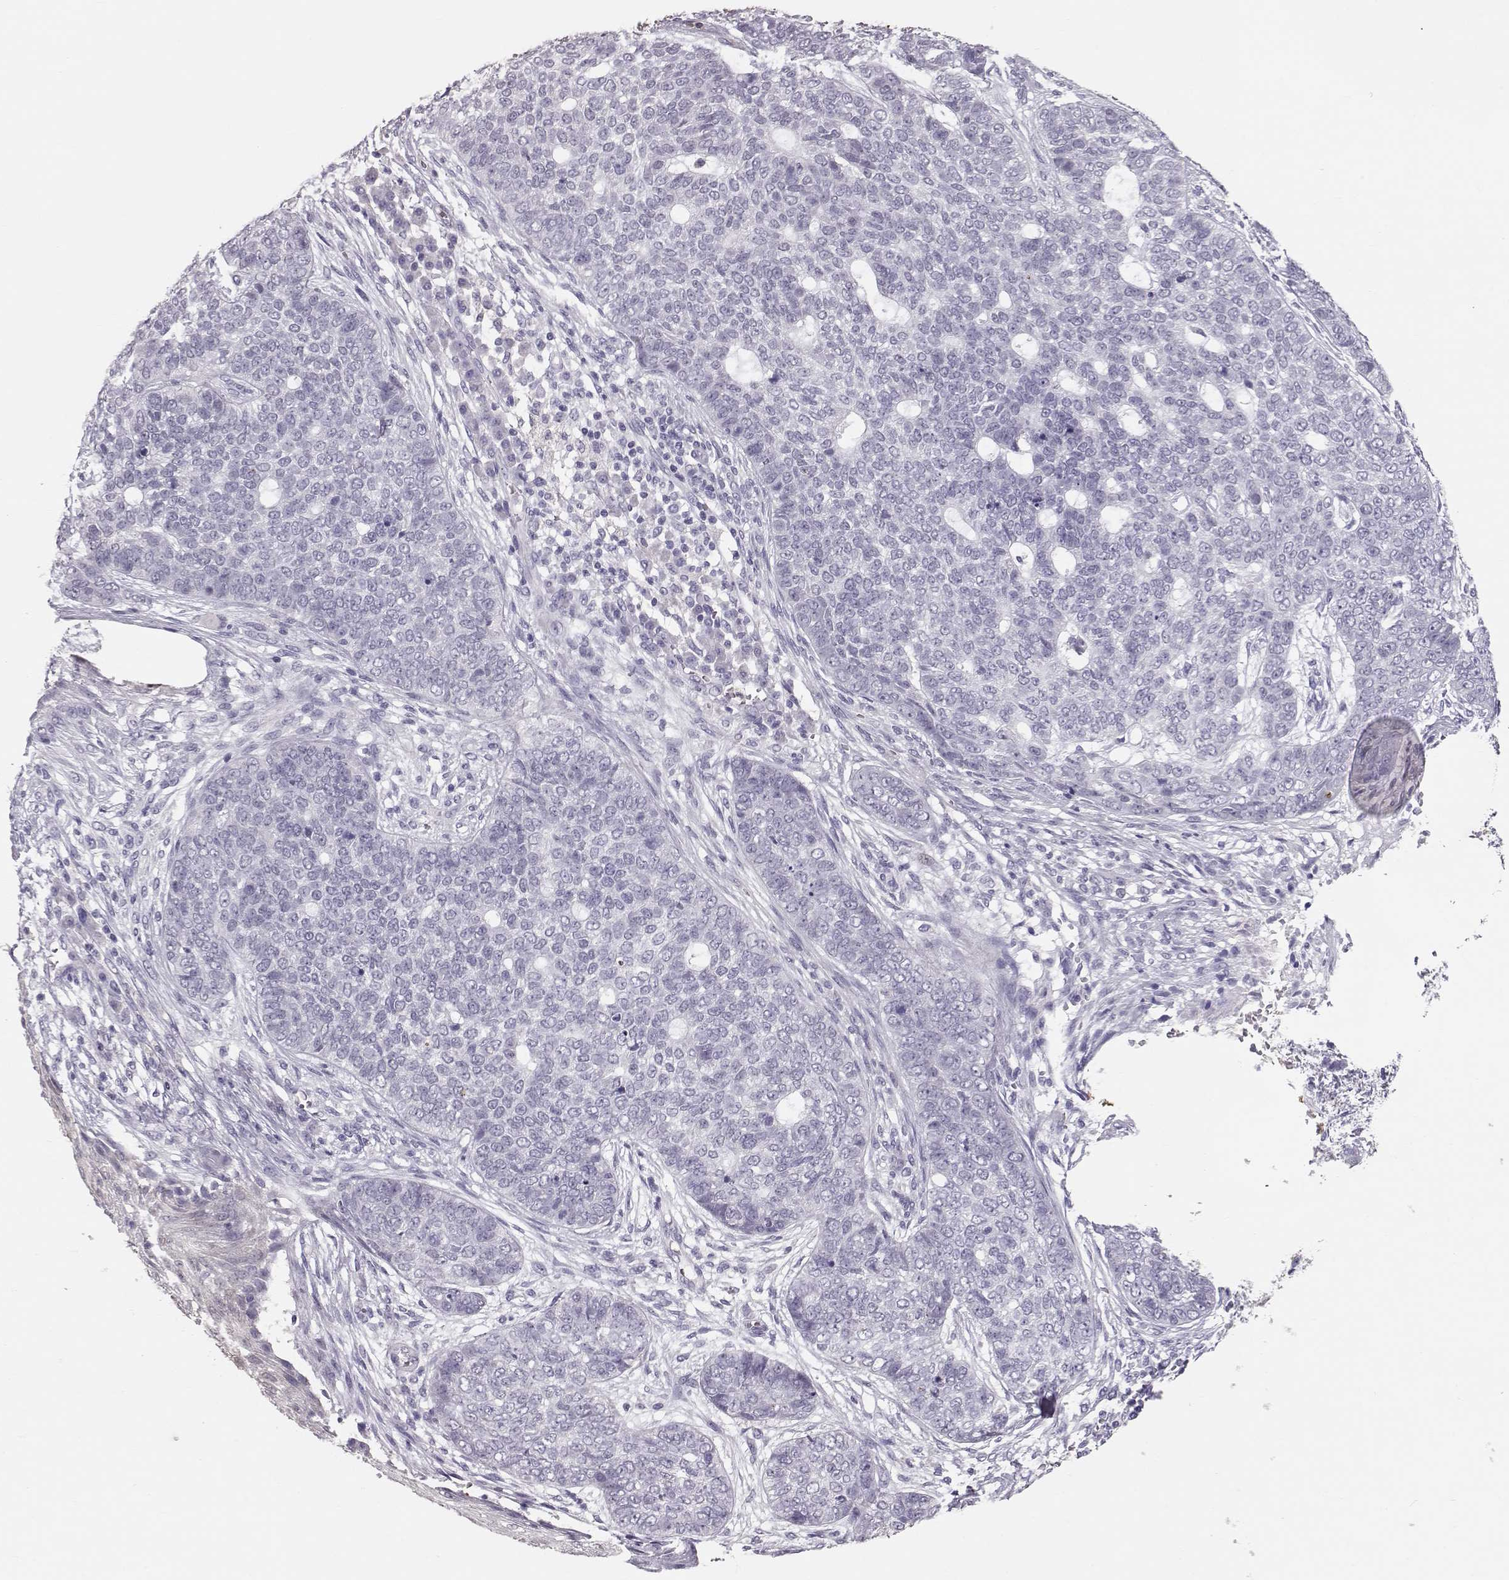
{"staining": {"intensity": "negative", "quantity": "none", "location": "none"}, "tissue": "skin cancer", "cell_type": "Tumor cells", "image_type": "cancer", "snomed": [{"axis": "morphology", "description": "Basal cell carcinoma"}, {"axis": "topography", "description": "Skin"}], "caption": "Skin basal cell carcinoma stained for a protein using immunohistochemistry exhibits no positivity tumor cells.", "gene": "POU1F1", "patient": {"sex": "female", "age": 69}}